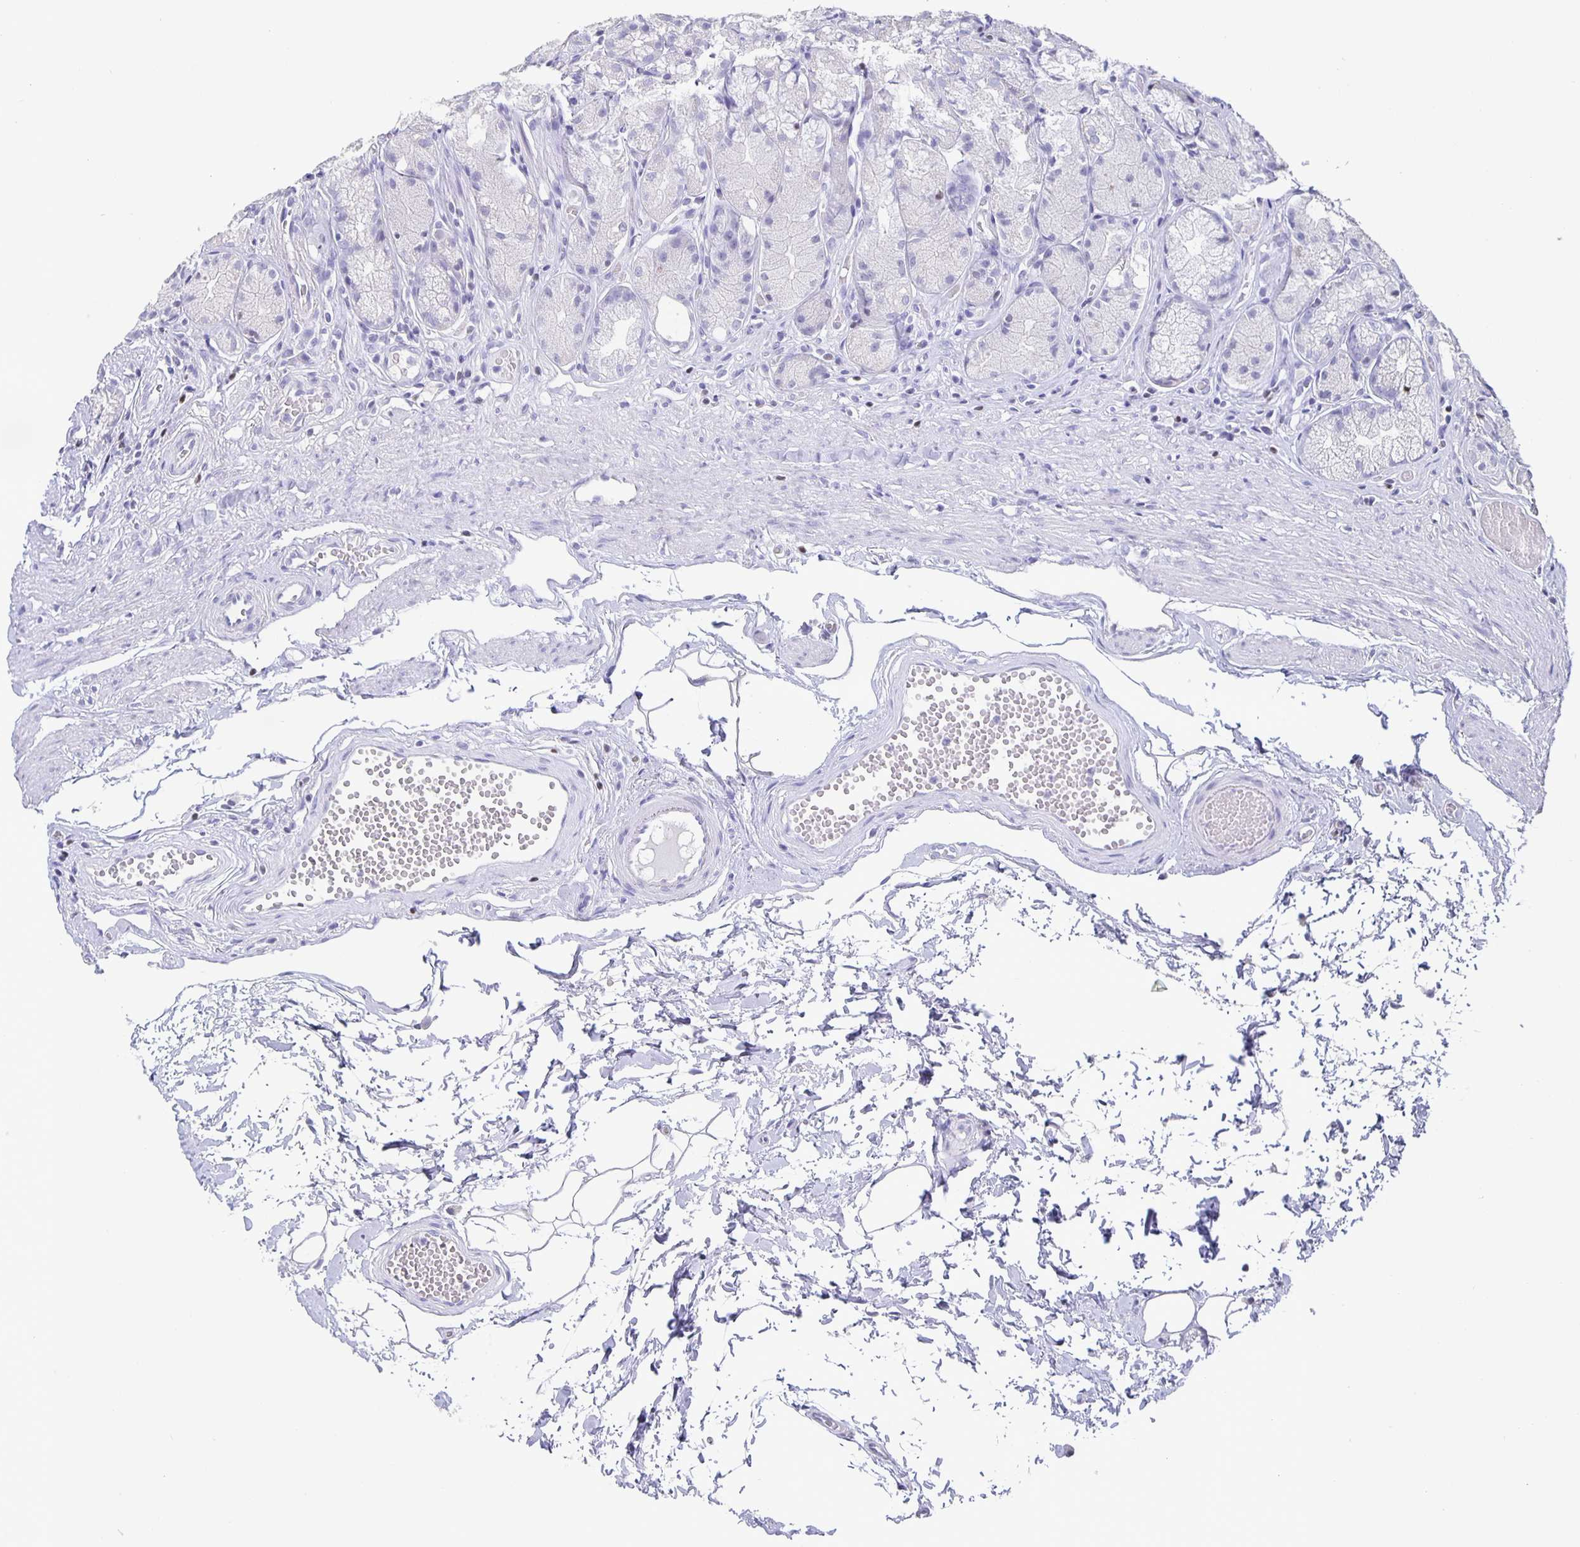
{"staining": {"intensity": "negative", "quantity": "none", "location": "none"}, "tissue": "stomach", "cell_type": "Glandular cells", "image_type": "normal", "snomed": [{"axis": "morphology", "description": "Normal tissue, NOS"}, {"axis": "topography", "description": "Stomach"}], "caption": "IHC photomicrograph of benign stomach: stomach stained with DAB (3,3'-diaminobenzidine) reveals no significant protein positivity in glandular cells.", "gene": "SATB2", "patient": {"sex": "male", "age": 70}}